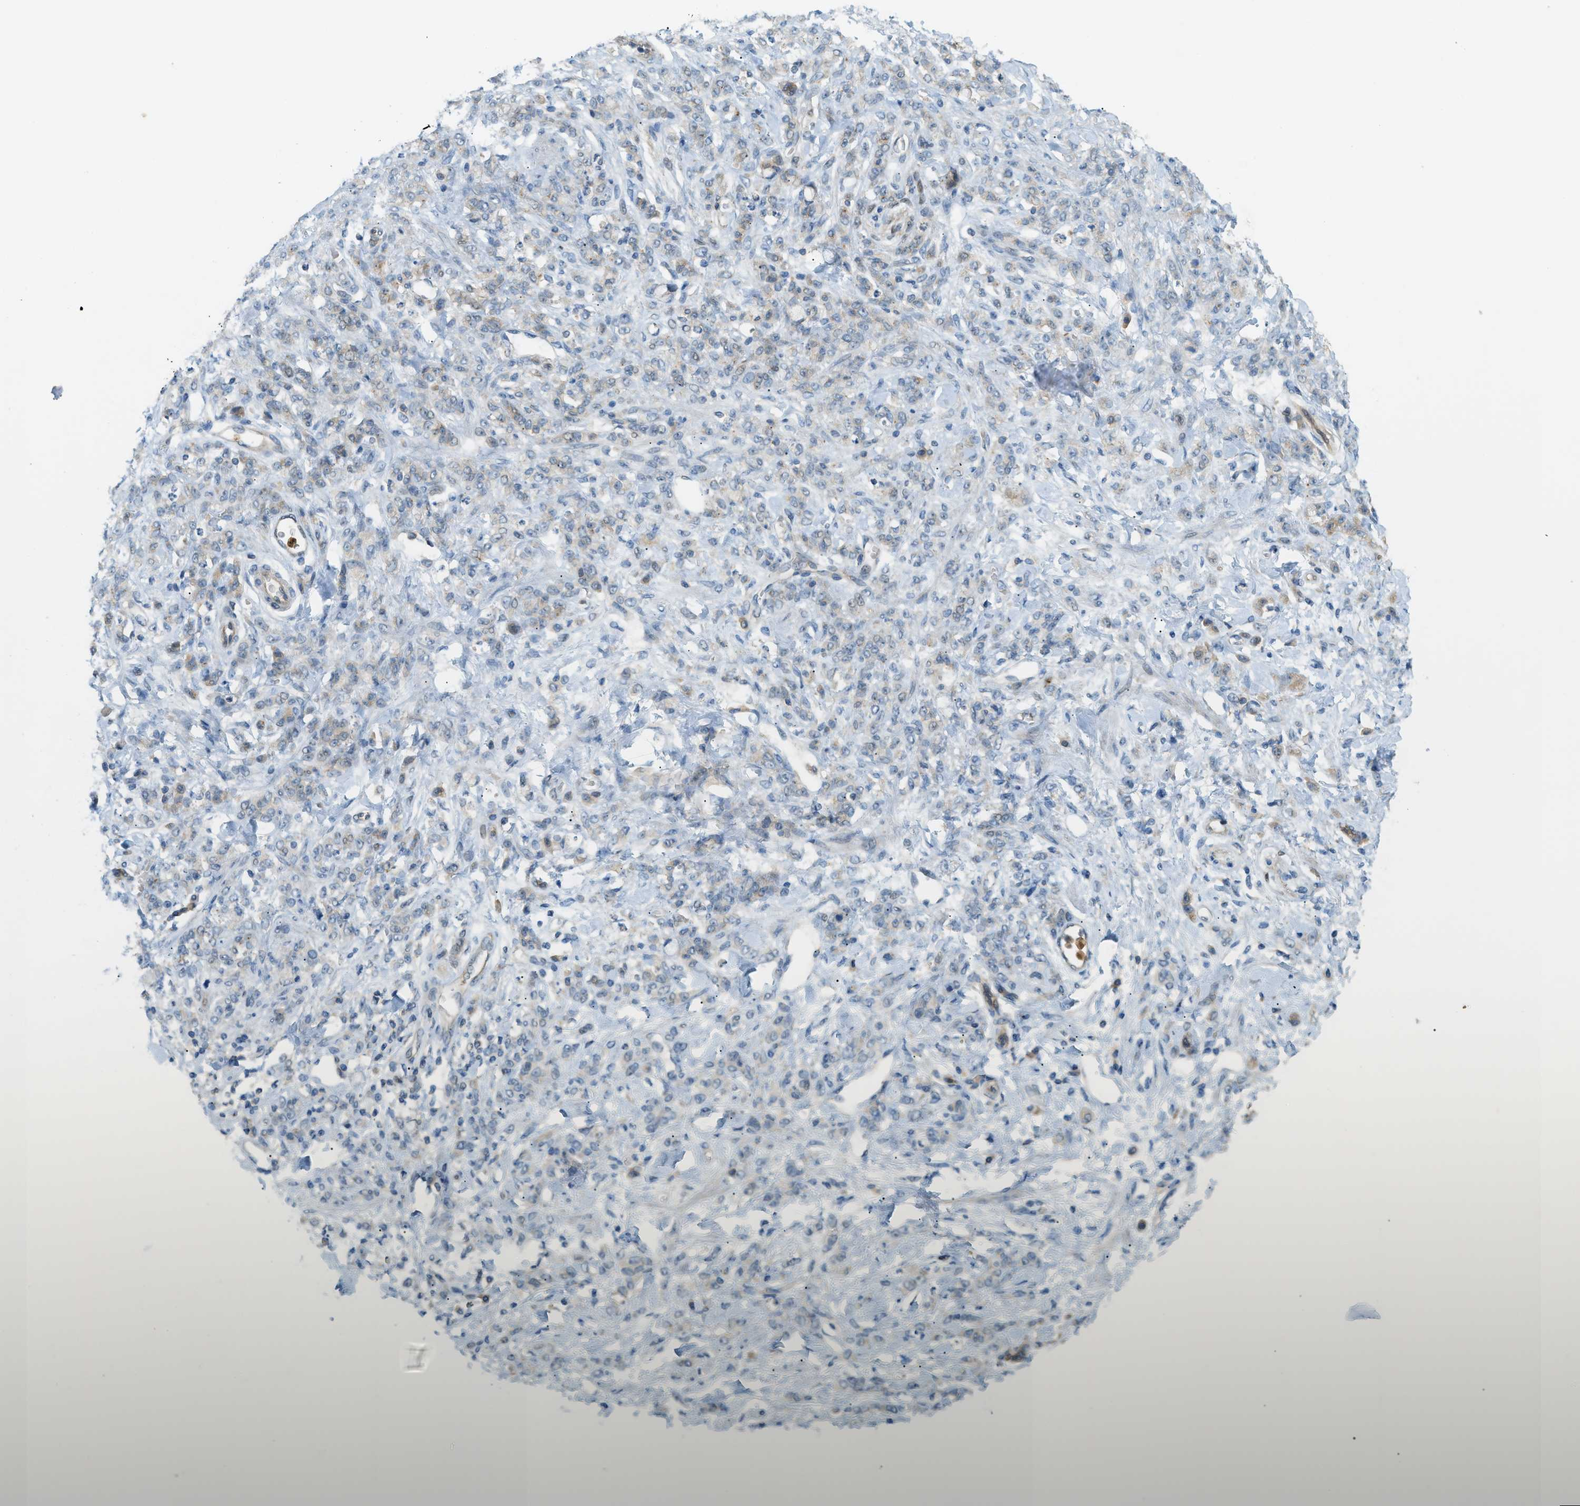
{"staining": {"intensity": "weak", "quantity": "25%-75%", "location": "cytoplasmic/membranous"}, "tissue": "stomach cancer", "cell_type": "Tumor cells", "image_type": "cancer", "snomed": [{"axis": "morphology", "description": "Normal tissue, NOS"}, {"axis": "morphology", "description": "Adenocarcinoma, NOS"}, {"axis": "topography", "description": "Stomach"}], "caption": "Immunohistochemistry (IHC) (DAB (3,3'-diaminobenzidine)) staining of human stomach cancer (adenocarcinoma) shows weak cytoplasmic/membranous protein positivity in approximately 25%-75% of tumor cells. (Brightfield microscopy of DAB IHC at high magnification).", "gene": "GRK6", "patient": {"sex": "male", "age": 82}}